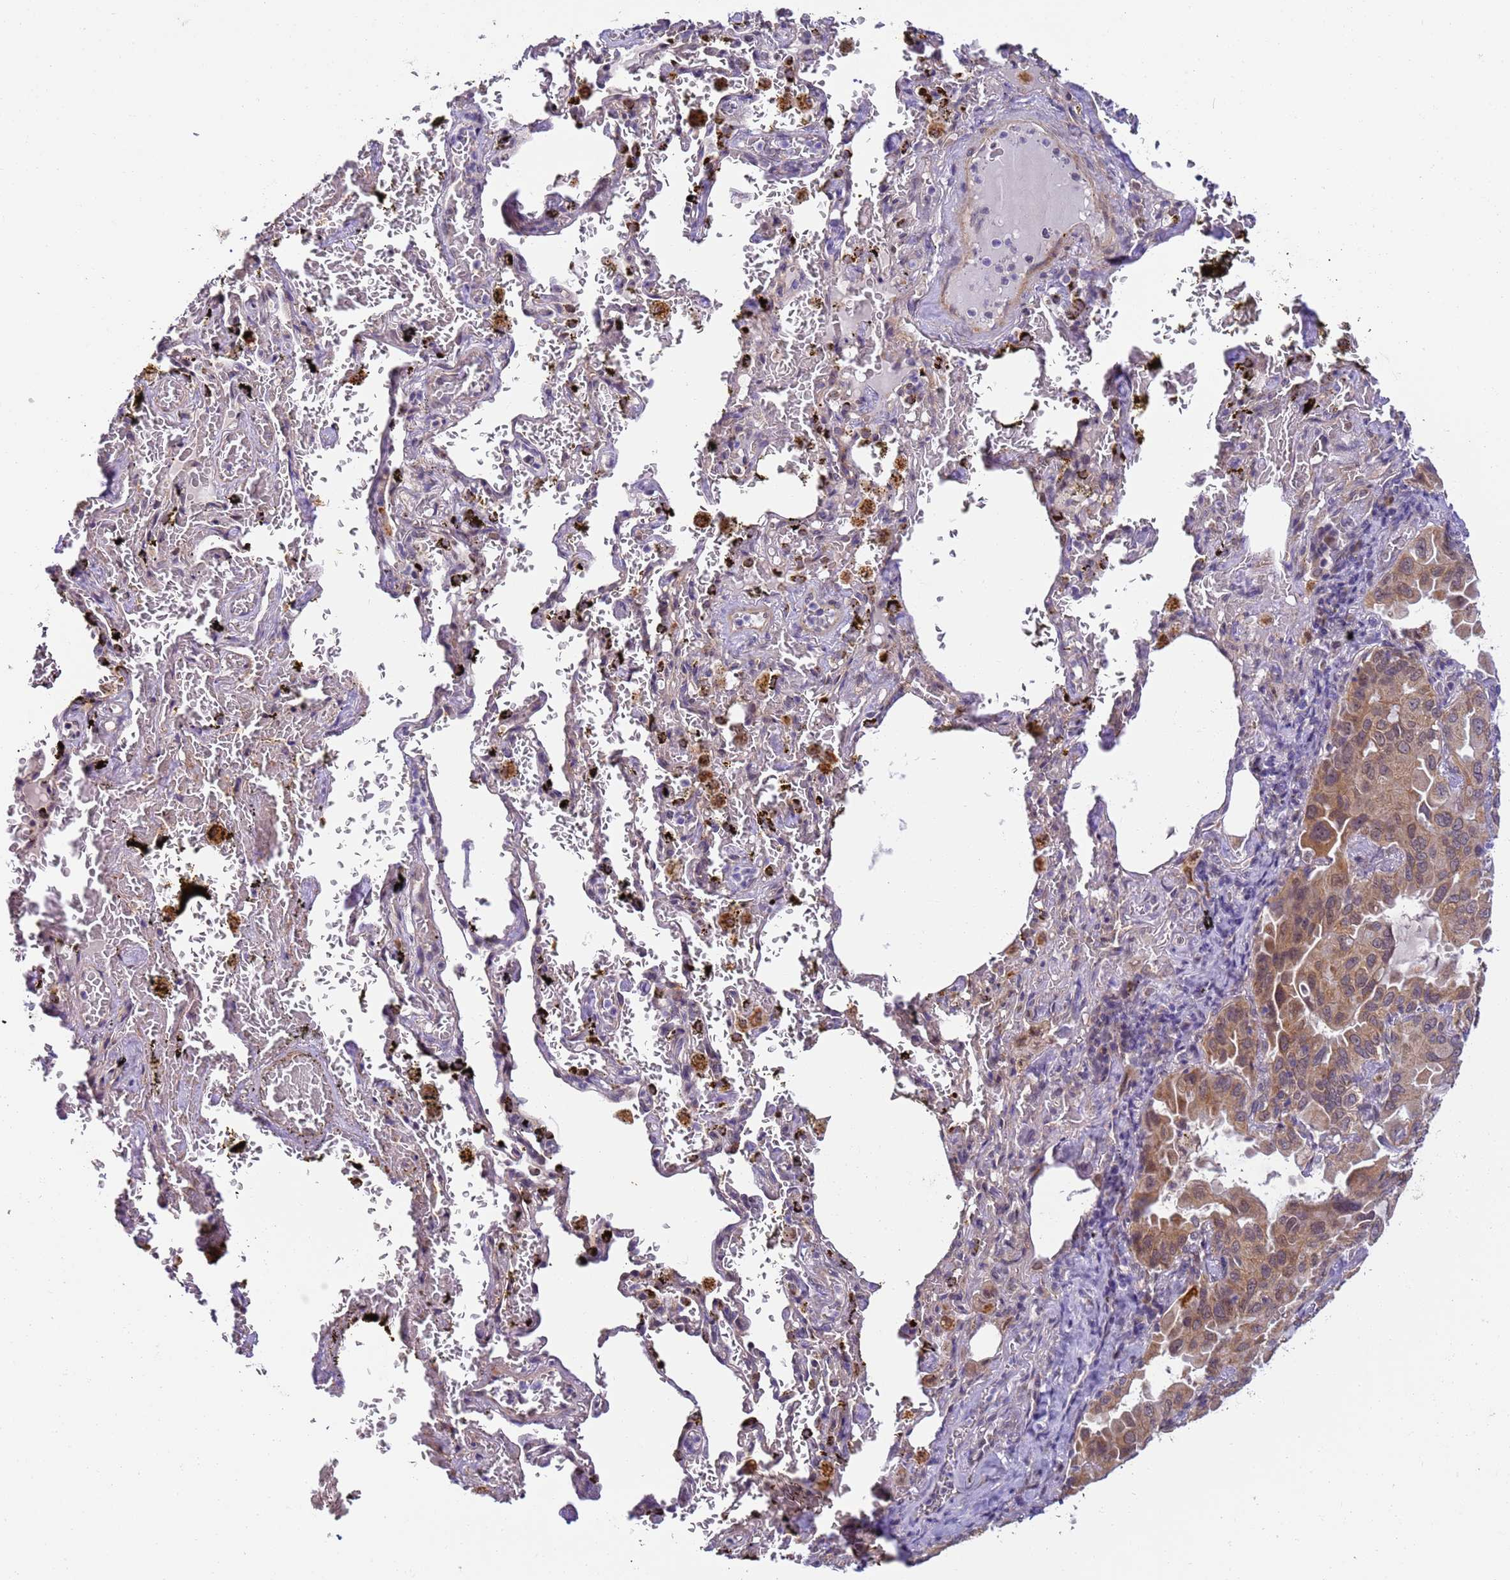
{"staining": {"intensity": "moderate", "quantity": ">75%", "location": "cytoplasmic/membranous"}, "tissue": "lung cancer", "cell_type": "Tumor cells", "image_type": "cancer", "snomed": [{"axis": "morphology", "description": "Adenocarcinoma, NOS"}, {"axis": "topography", "description": "Lung"}], "caption": "The micrograph reveals immunohistochemical staining of adenocarcinoma (lung). There is moderate cytoplasmic/membranous staining is present in about >75% of tumor cells.", "gene": "RAPGEF3", "patient": {"sex": "male", "age": 64}}